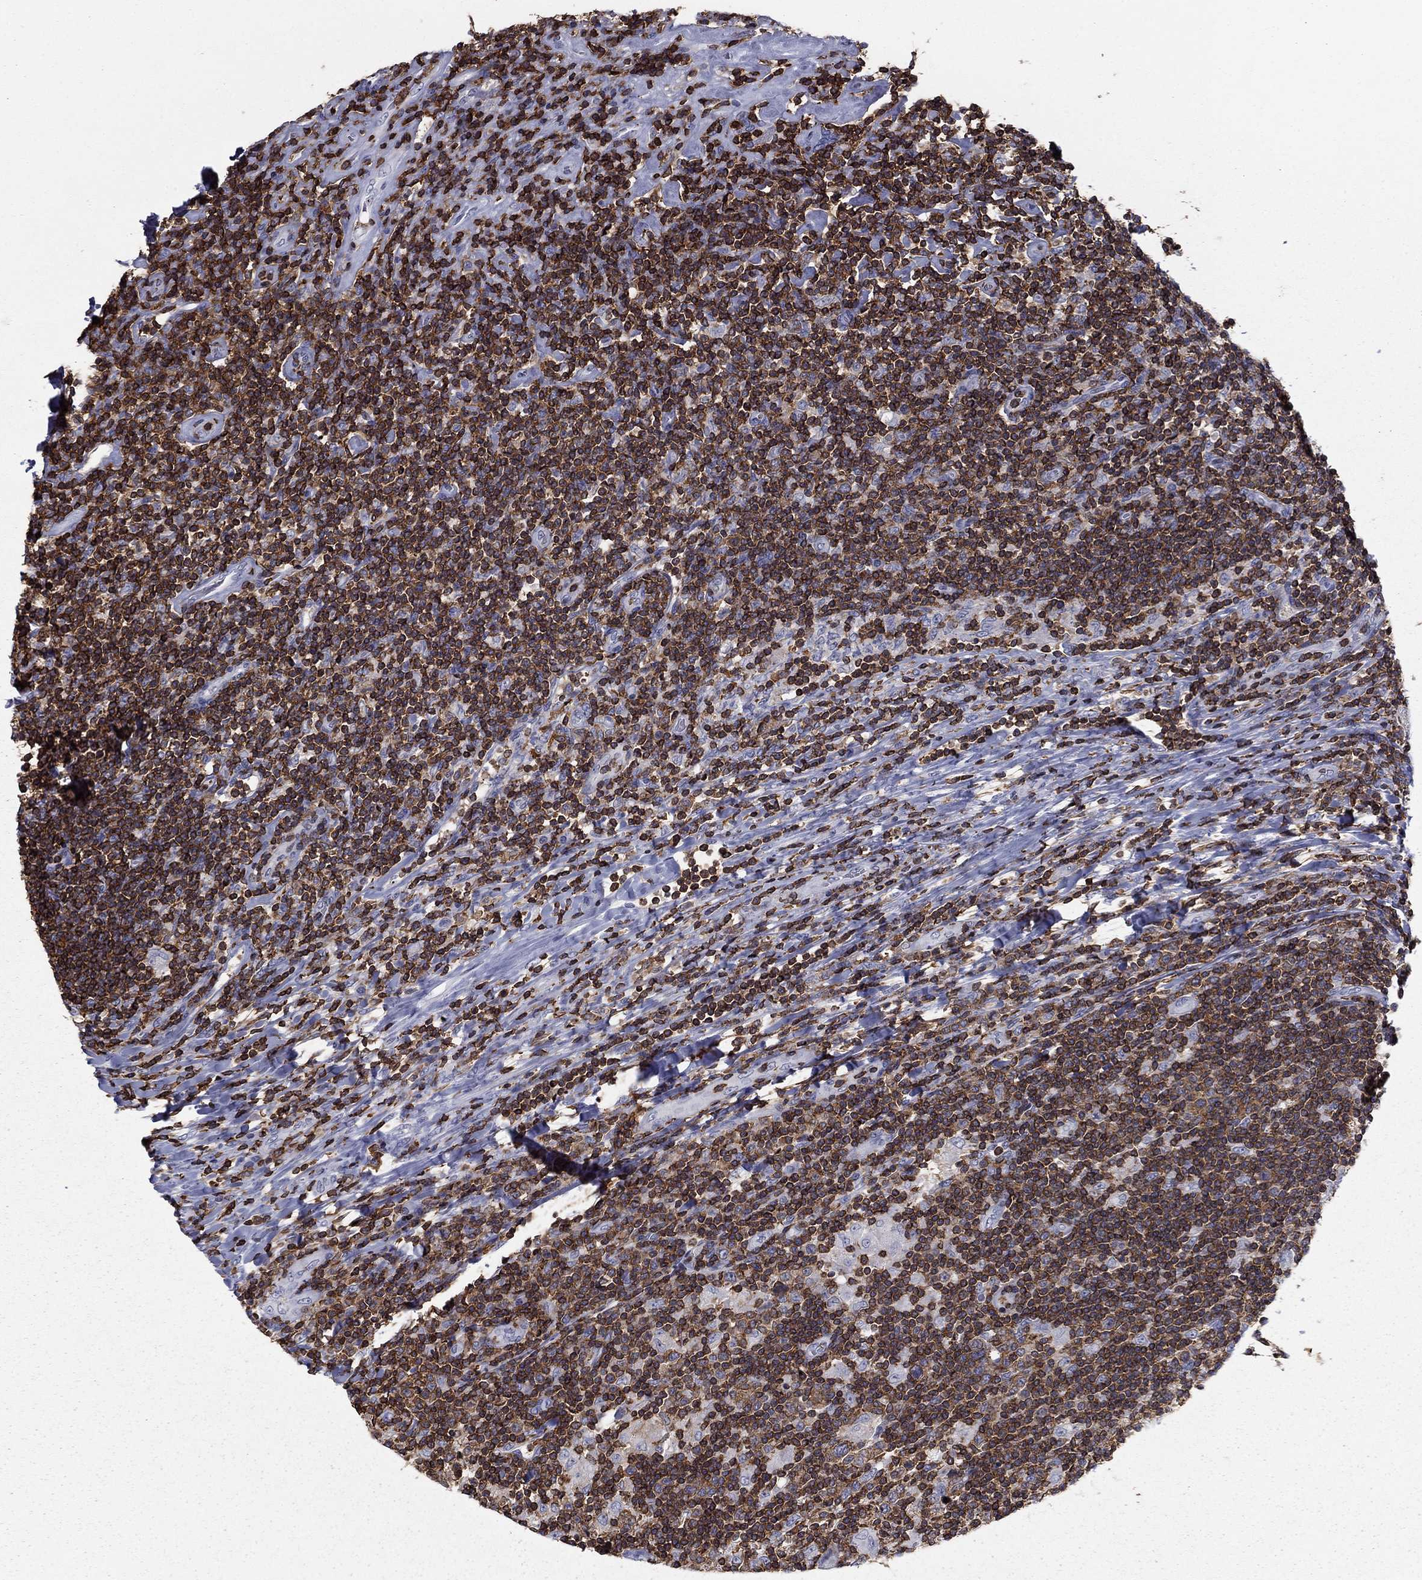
{"staining": {"intensity": "negative", "quantity": "none", "location": "none"}, "tissue": "lymphoma", "cell_type": "Tumor cells", "image_type": "cancer", "snomed": [{"axis": "morphology", "description": "Hodgkin's disease, NOS"}, {"axis": "topography", "description": "Lymph node"}], "caption": "This is a photomicrograph of IHC staining of lymphoma, which shows no positivity in tumor cells.", "gene": "ARHGAP27", "patient": {"sex": "male", "age": 40}}